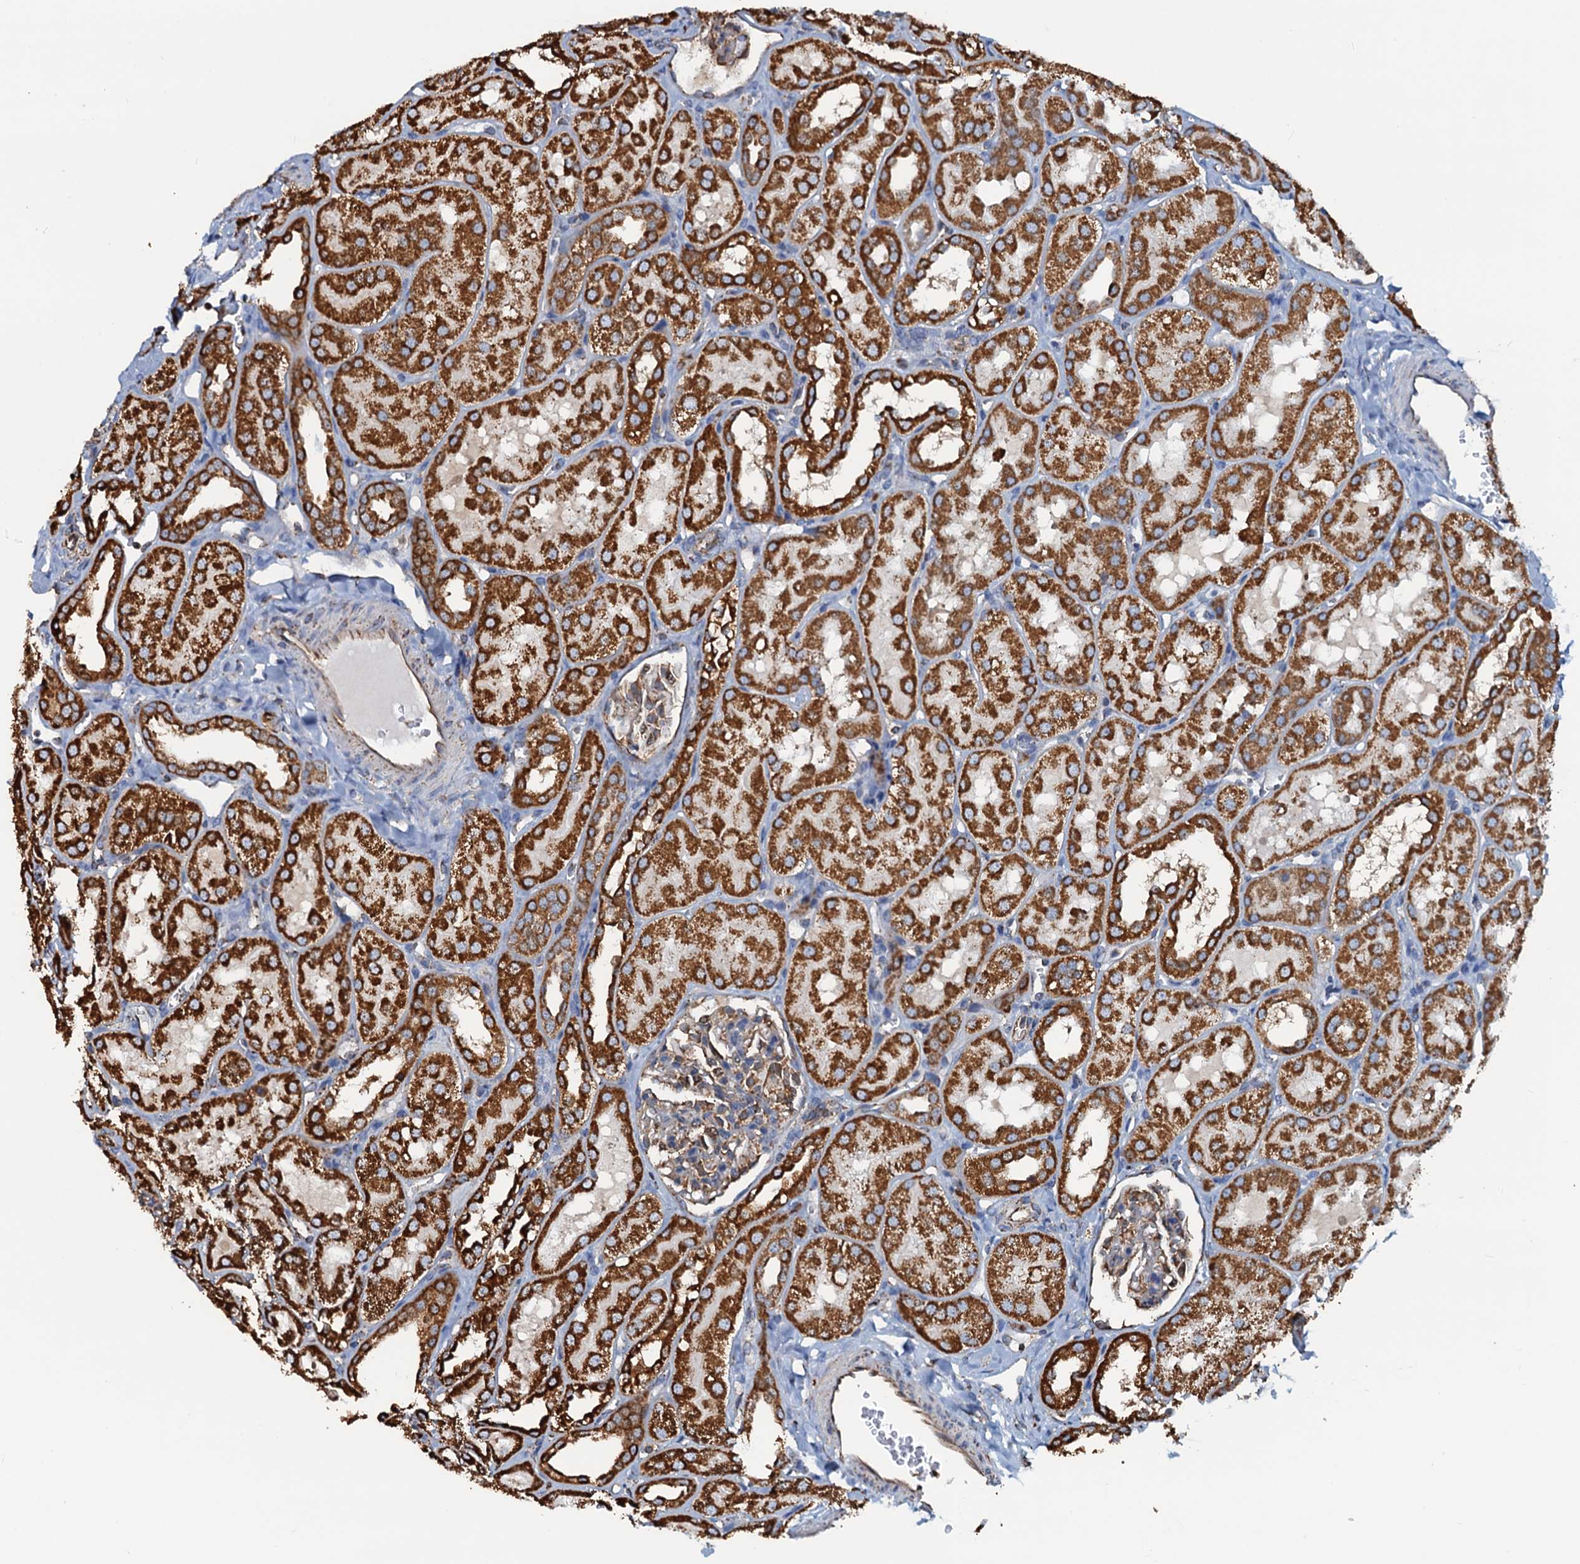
{"staining": {"intensity": "moderate", "quantity": "<25%", "location": "cytoplasmic/membranous"}, "tissue": "kidney", "cell_type": "Cells in glomeruli", "image_type": "normal", "snomed": [{"axis": "morphology", "description": "Normal tissue, NOS"}, {"axis": "topography", "description": "Kidney"}, {"axis": "topography", "description": "Urinary bladder"}], "caption": "Kidney stained for a protein exhibits moderate cytoplasmic/membranous positivity in cells in glomeruli. (DAB (3,3'-diaminobenzidine) = brown stain, brightfield microscopy at high magnification).", "gene": "AAGAB", "patient": {"sex": "male", "age": 16}}